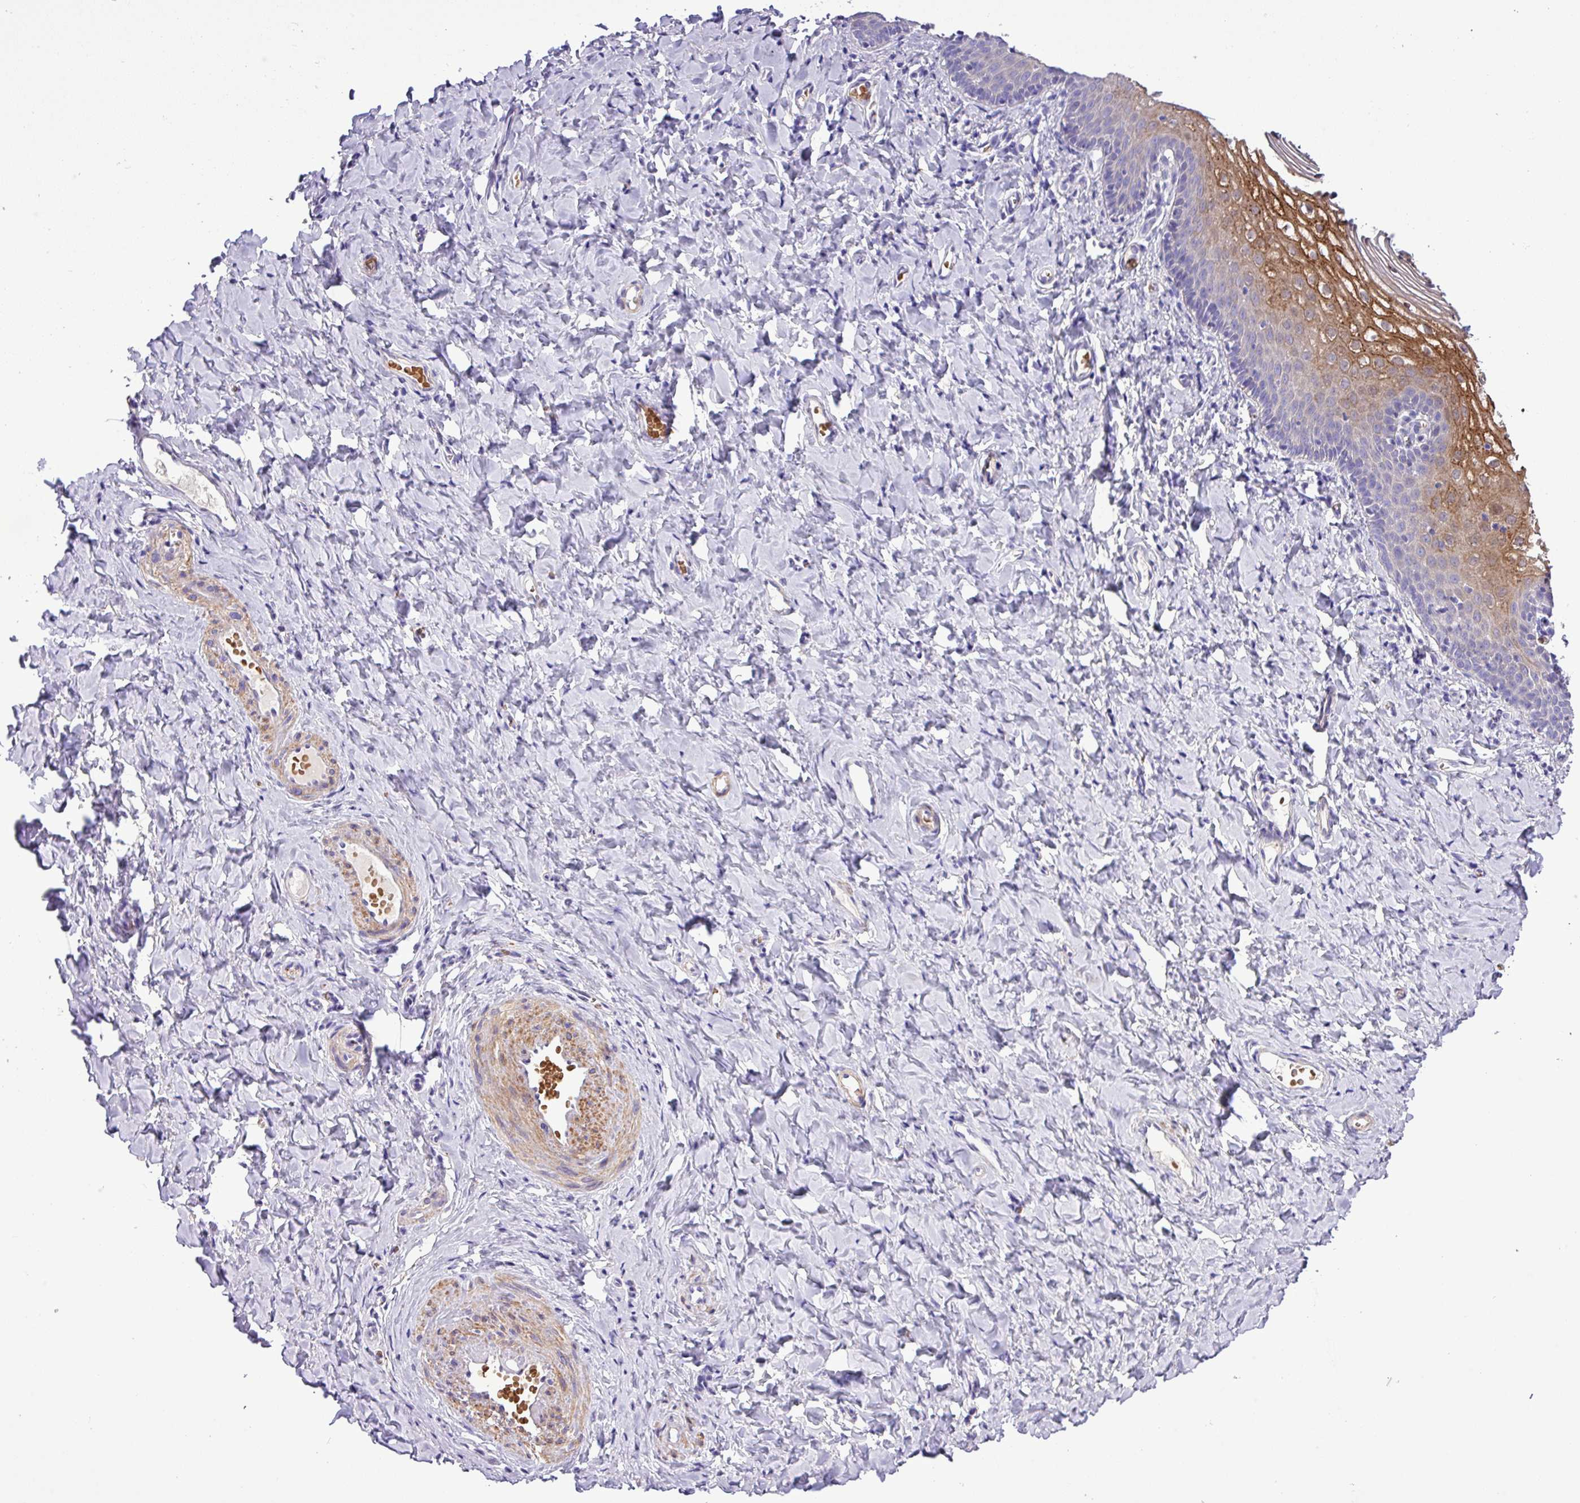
{"staining": {"intensity": "moderate", "quantity": "<25%", "location": "cytoplasmic/membranous"}, "tissue": "vagina", "cell_type": "Squamous epithelial cells", "image_type": "normal", "snomed": [{"axis": "morphology", "description": "Normal tissue, NOS"}, {"axis": "topography", "description": "Vagina"}], "caption": "Immunohistochemical staining of benign vagina exhibits low levels of moderate cytoplasmic/membranous expression in about <25% of squamous epithelial cells.", "gene": "MGAT4B", "patient": {"sex": "female", "age": 60}}